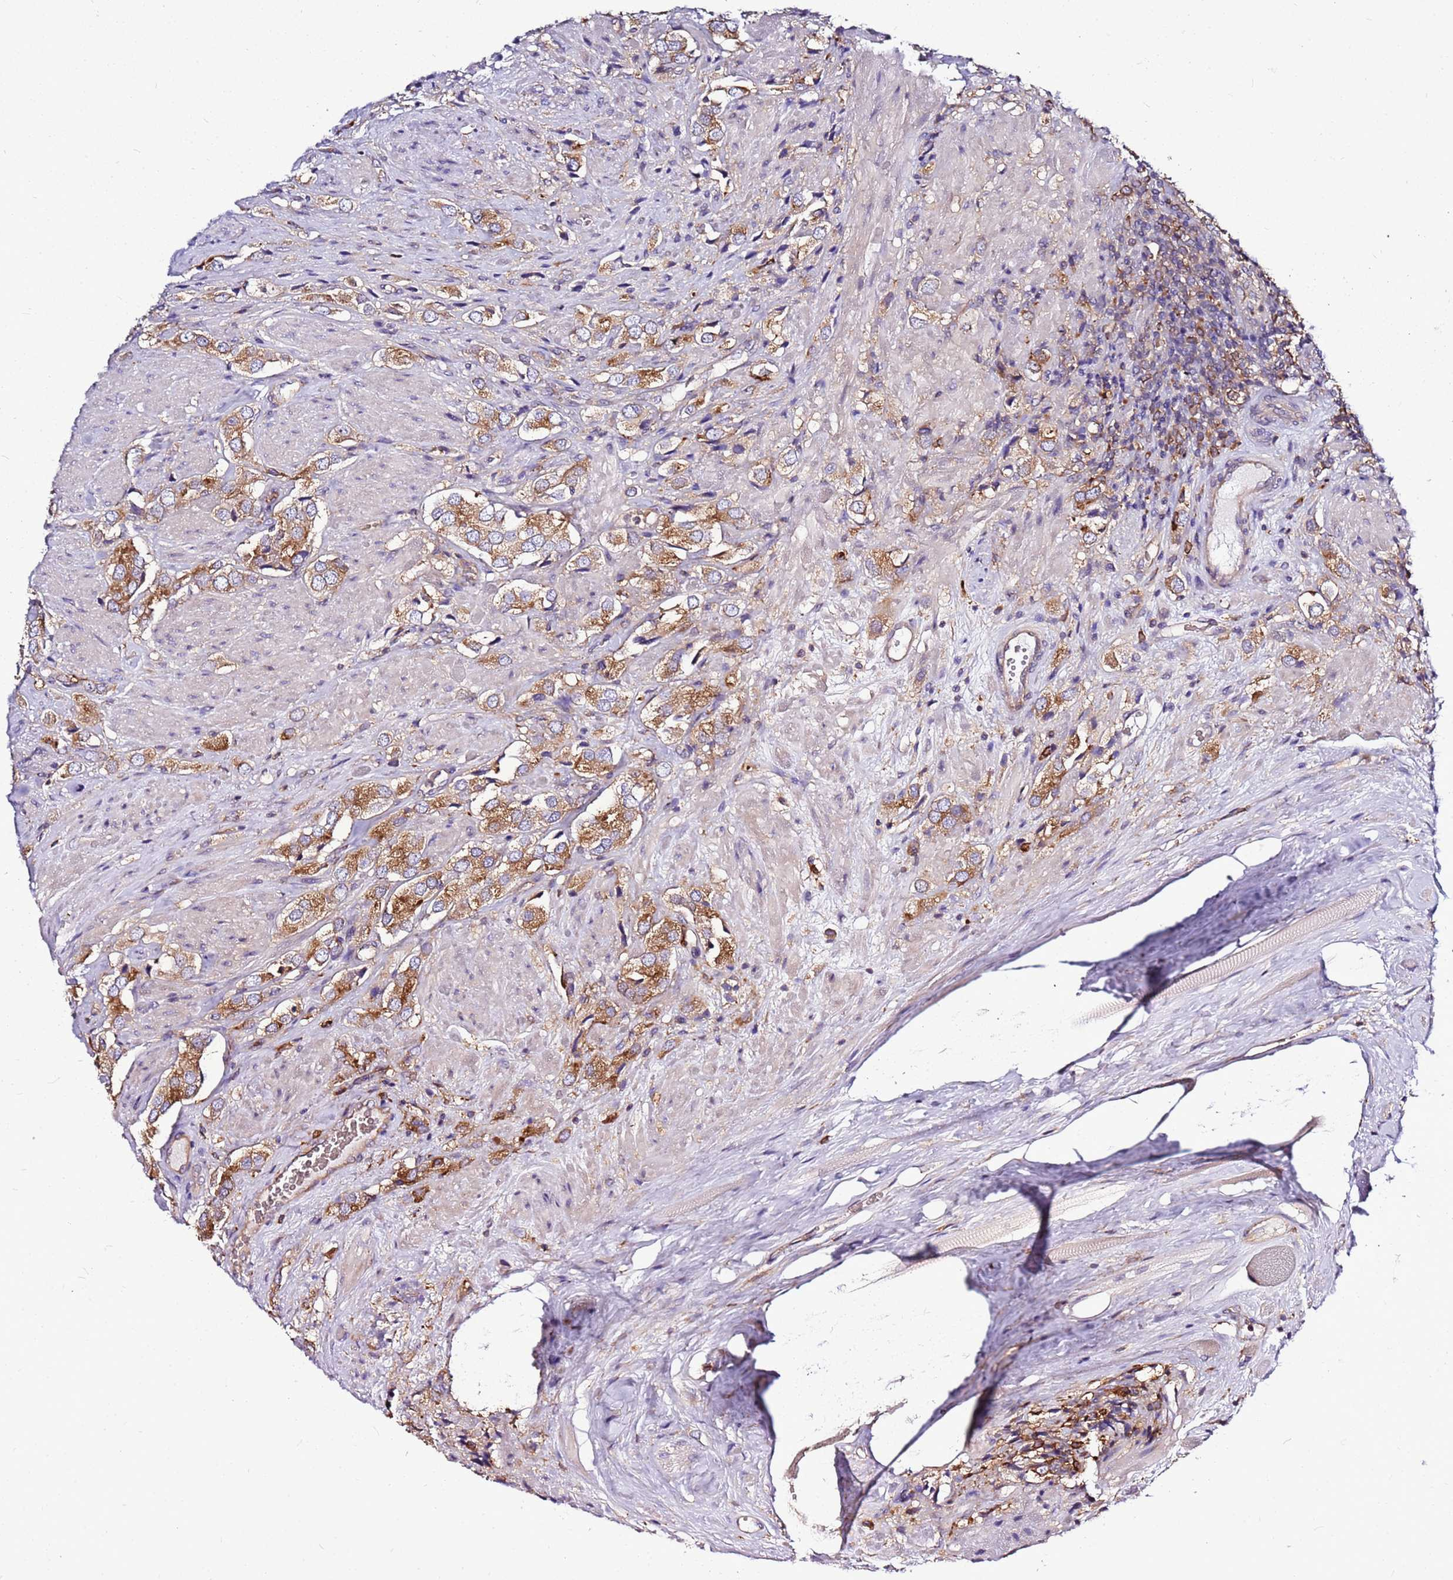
{"staining": {"intensity": "moderate", "quantity": ">75%", "location": "cytoplasmic/membranous"}, "tissue": "prostate cancer", "cell_type": "Tumor cells", "image_type": "cancer", "snomed": [{"axis": "morphology", "description": "Adenocarcinoma, High grade"}, {"axis": "topography", "description": "Prostate and seminal vesicle, NOS"}], "caption": "Moderate cytoplasmic/membranous protein expression is appreciated in approximately >75% of tumor cells in prostate cancer.", "gene": "ATXN2L", "patient": {"sex": "male", "age": 64}}